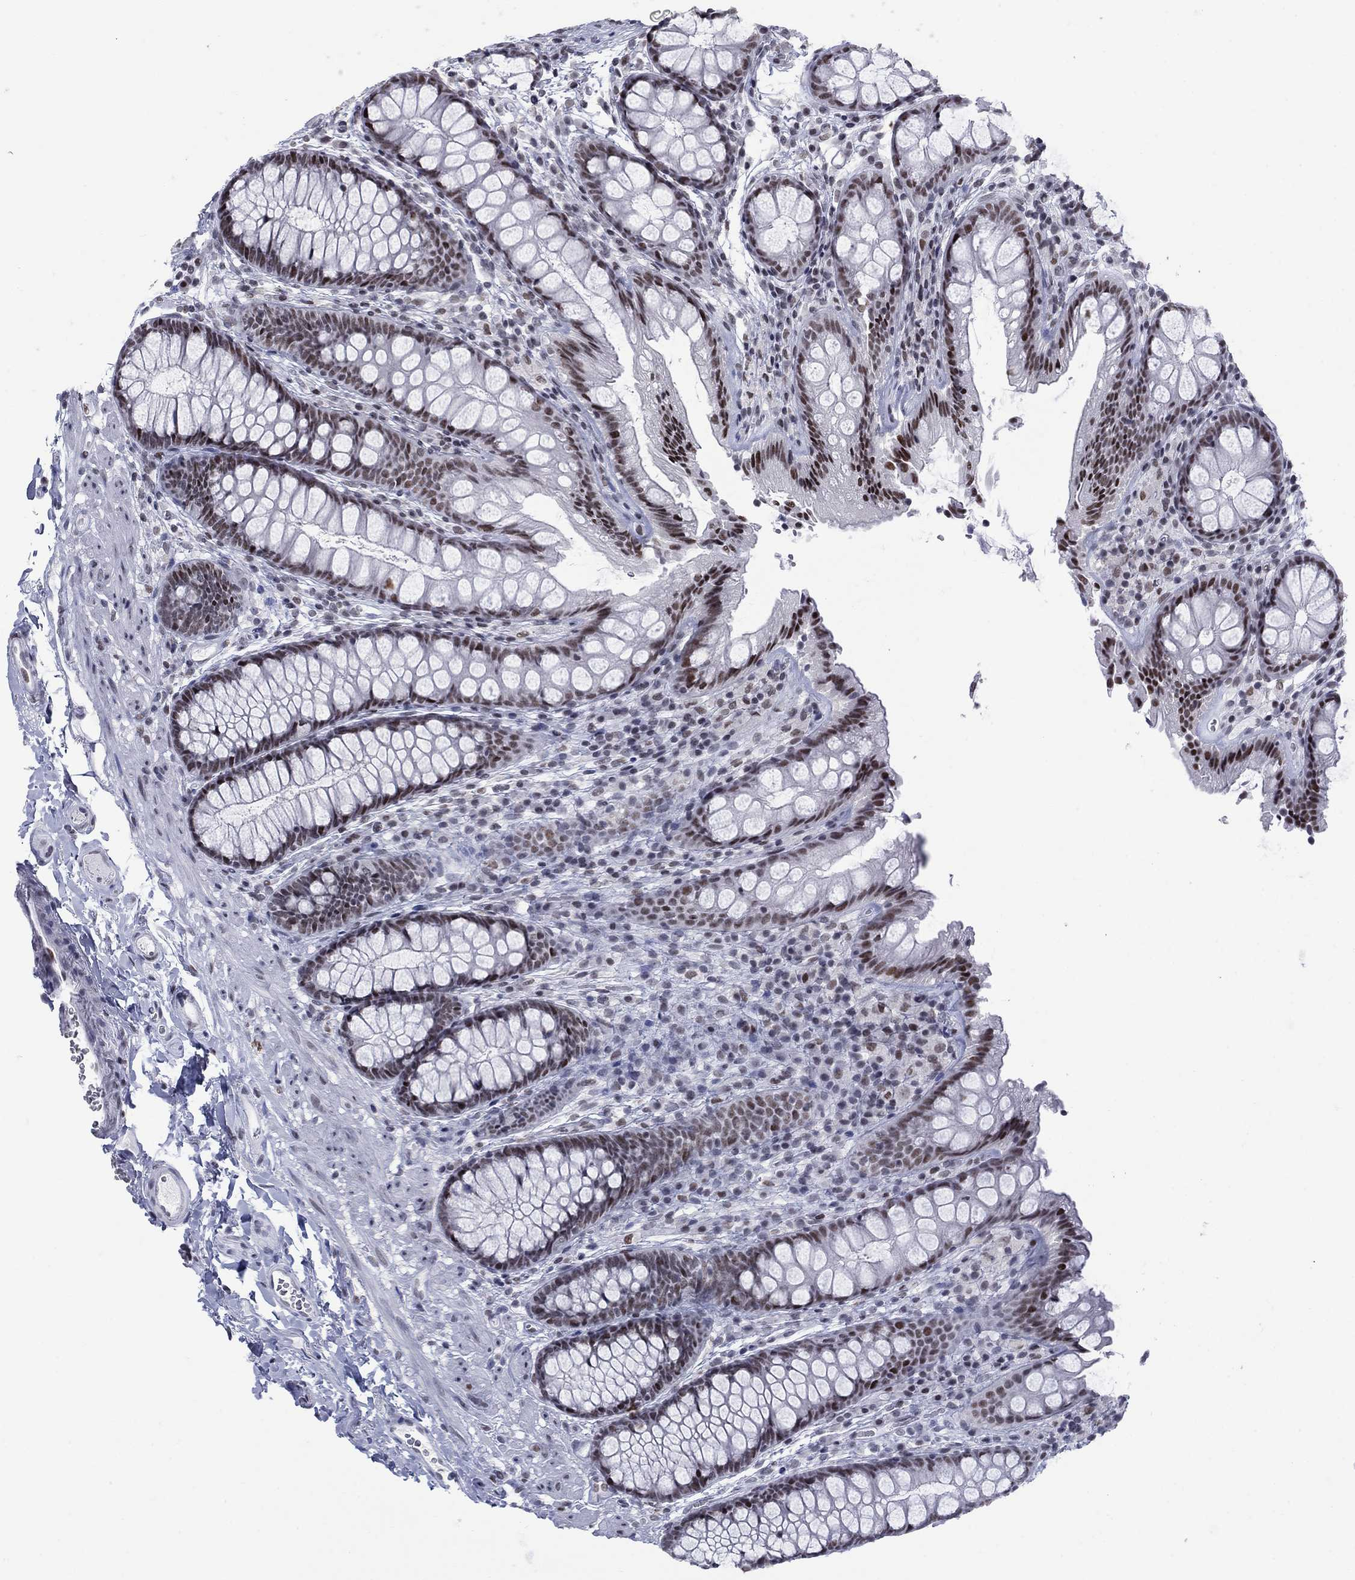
{"staining": {"intensity": "negative", "quantity": "none", "location": "none"}, "tissue": "colon", "cell_type": "Endothelial cells", "image_type": "normal", "snomed": [{"axis": "morphology", "description": "Normal tissue, NOS"}, {"axis": "topography", "description": "Colon"}], "caption": "Human colon stained for a protein using immunohistochemistry reveals no staining in endothelial cells.", "gene": "NPAS3", "patient": {"sex": "female", "age": 86}}